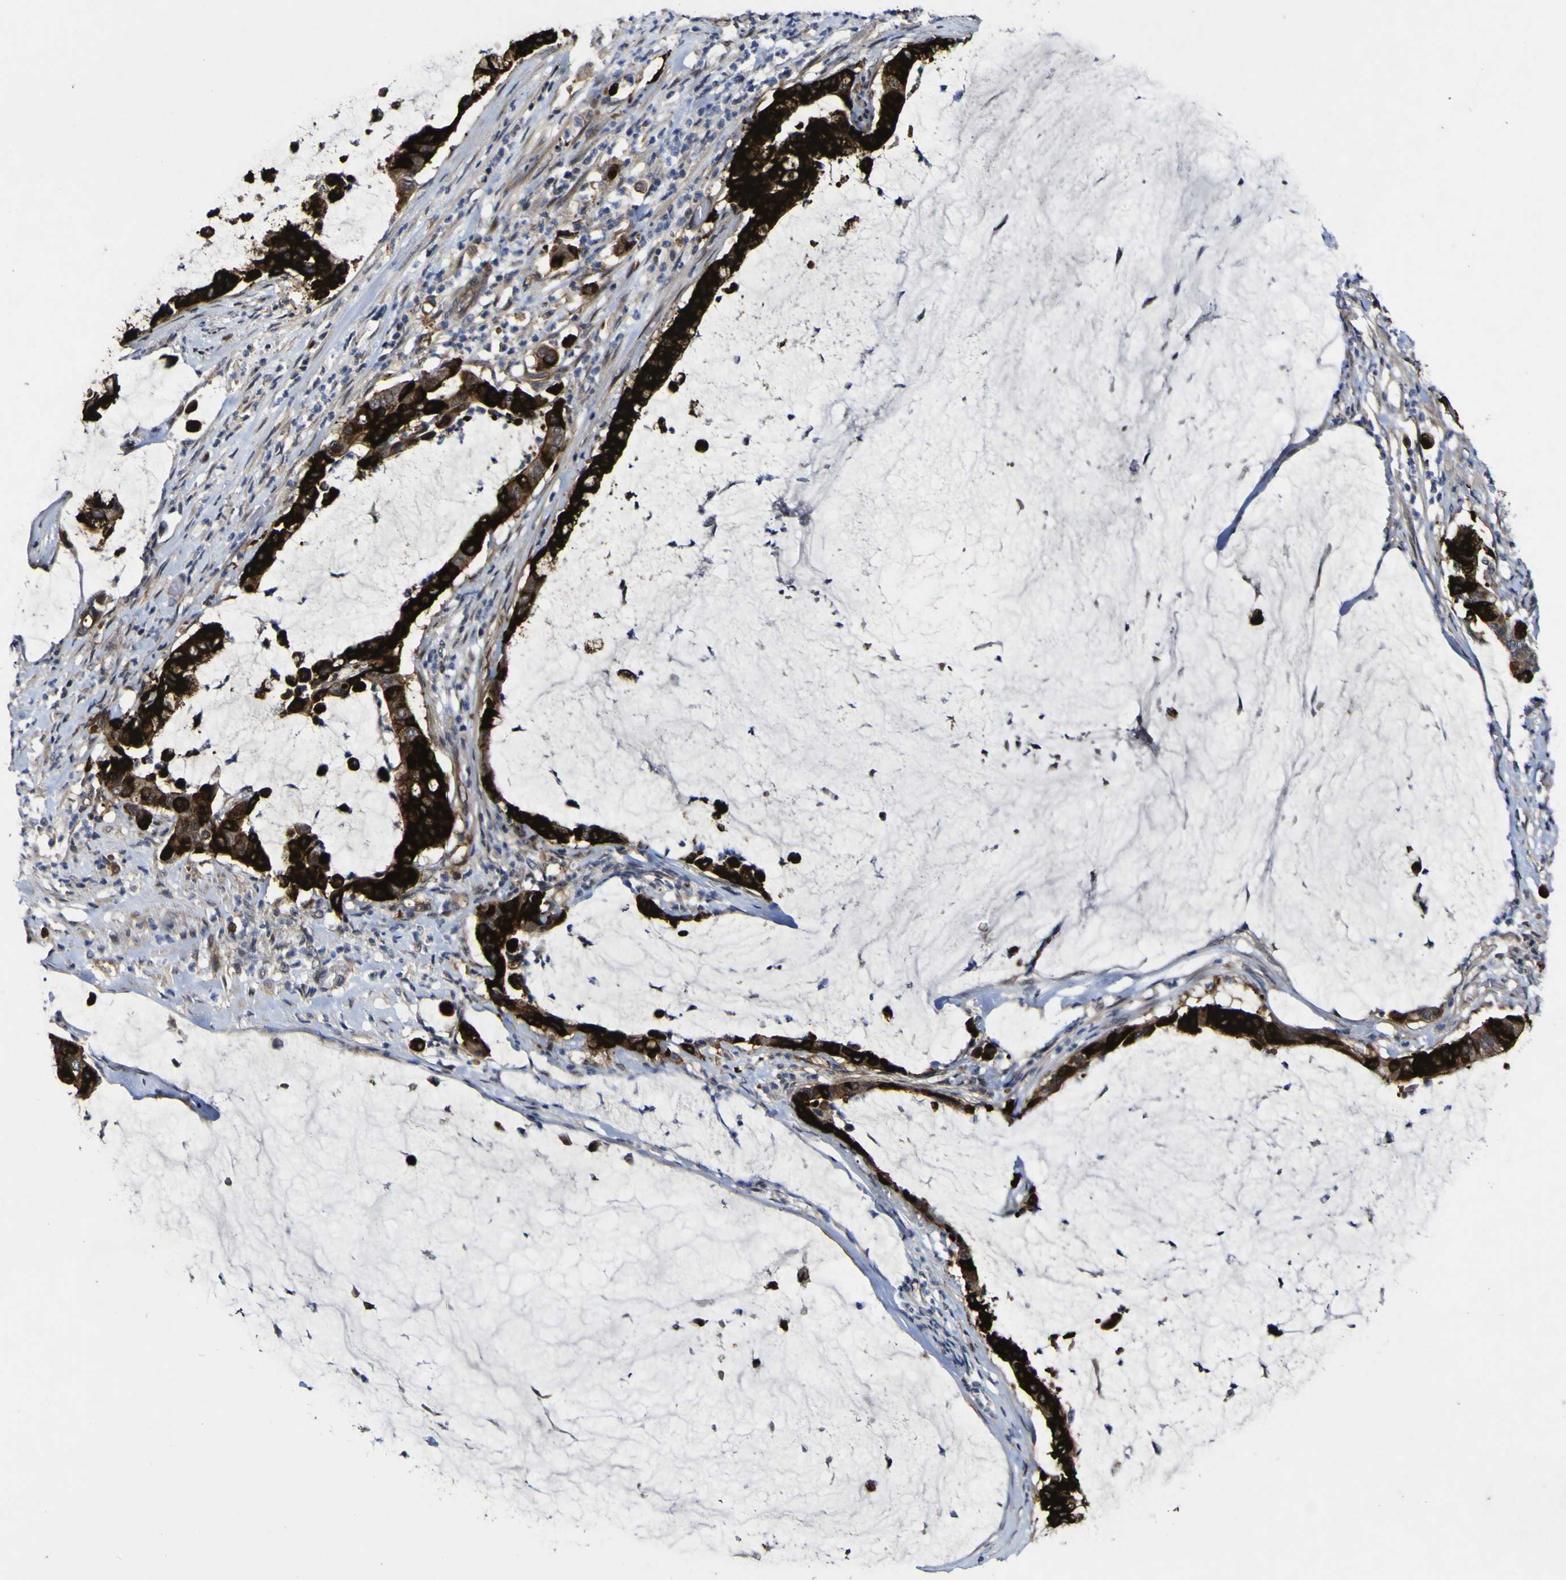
{"staining": {"intensity": "strong", "quantity": ">75%", "location": "cytoplasmic/membranous"}, "tissue": "pancreatic cancer", "cell_type": "Tumor cells", "image_type": "cancer", "snomed": [{"axis": "morphology", "description": "Adenocarcinoma, NOS"}, {"axis": "topography", "description": "Pancreas"}], "caption": "Immunohistochemistry (IHC) photomicrograph of neoplastic tissue: pancreatic adenocarcinoma stained using IHC demonstrates high levels of strong protein expression localized specifically in the cytoplasmic/membranous of tumor cells, appearing as a cytoplasmic/membranous brown color.", "gene": "CCL2", "patient": {"sex": "male", "age": 41}}